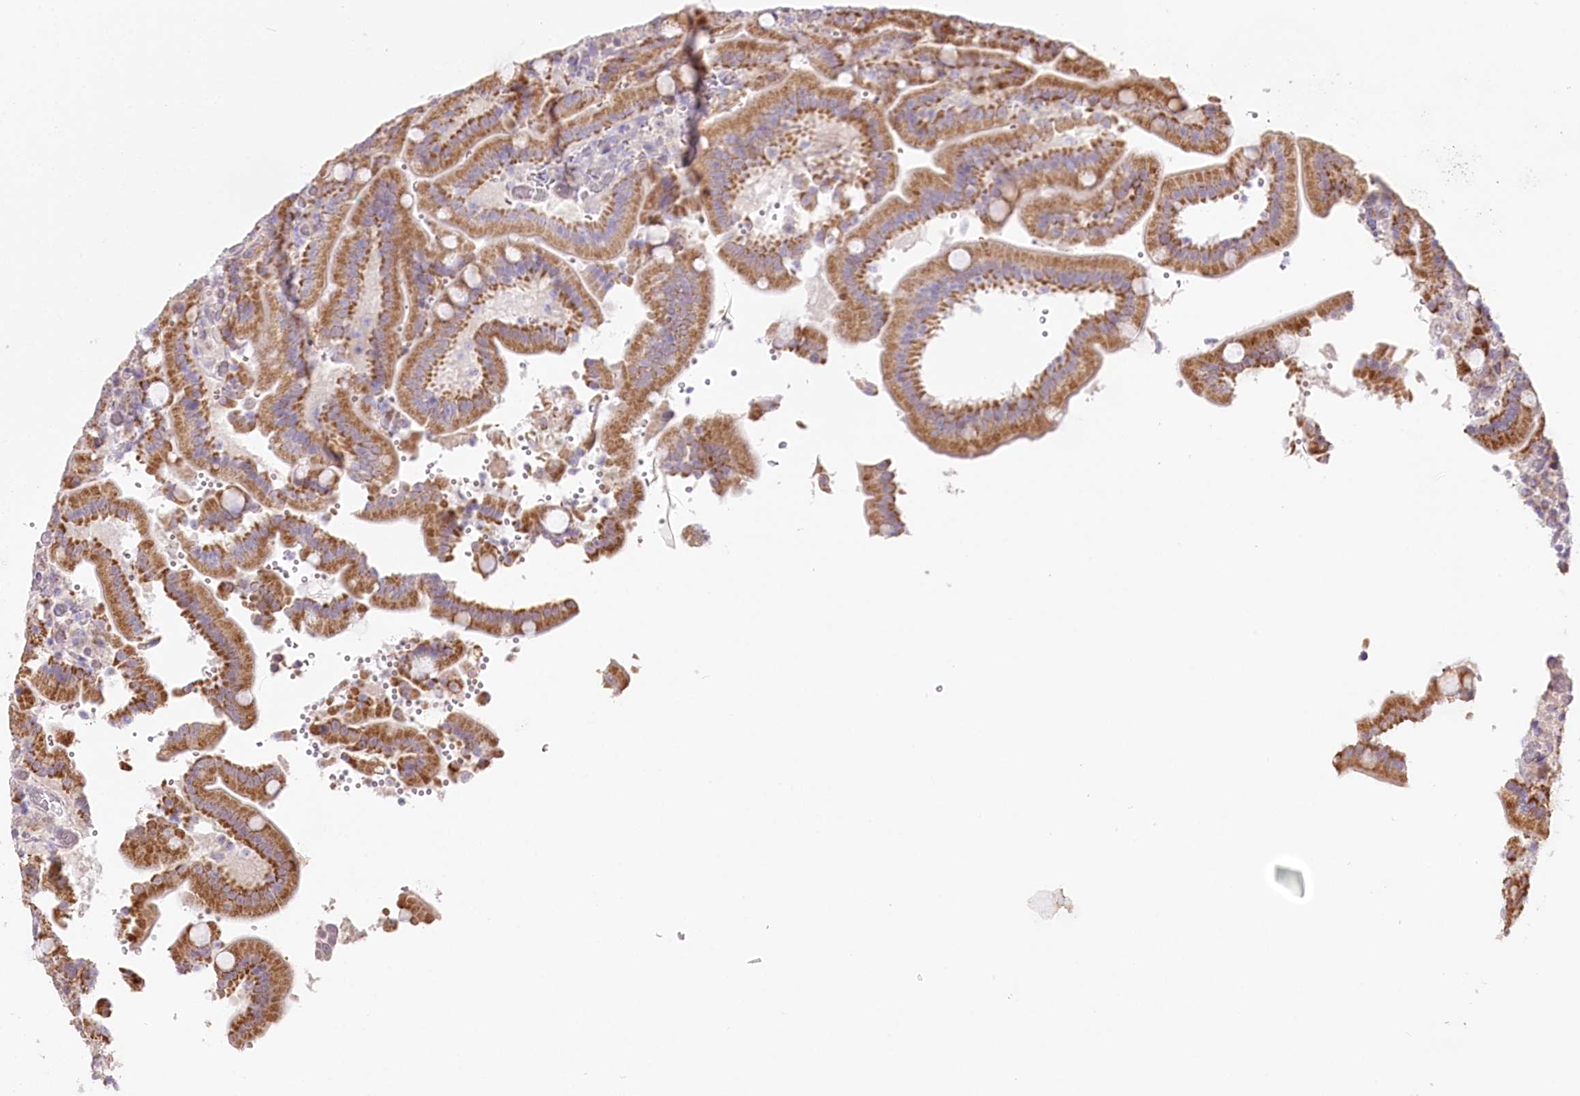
{"staining": {"intensity": "moderate", "quantity": ">75%", "location": "cytoplasmic/membranous"}, "tissue": "duodenum", "cell_type": "Glandular cells", "image_type": "normal", "snomed": [{"axis": "morphology", "description": "Normal tissue, NOS"}, {"axis": "topography", "description": "Duodenum"}], "caption": "DAB (3,3'-diaminobenzidine) immunohistochemical staining of normal human duodenum exhibits moderate cytoplasmic/membranous protein expression in about >75% of glandular cells. (DAB (3,3'-diaminobenzidine) = brown stain, brightfield microscopy at high magnification).", "gene": "ZNF226", "patient": {"sex": "female", "age": 62}}